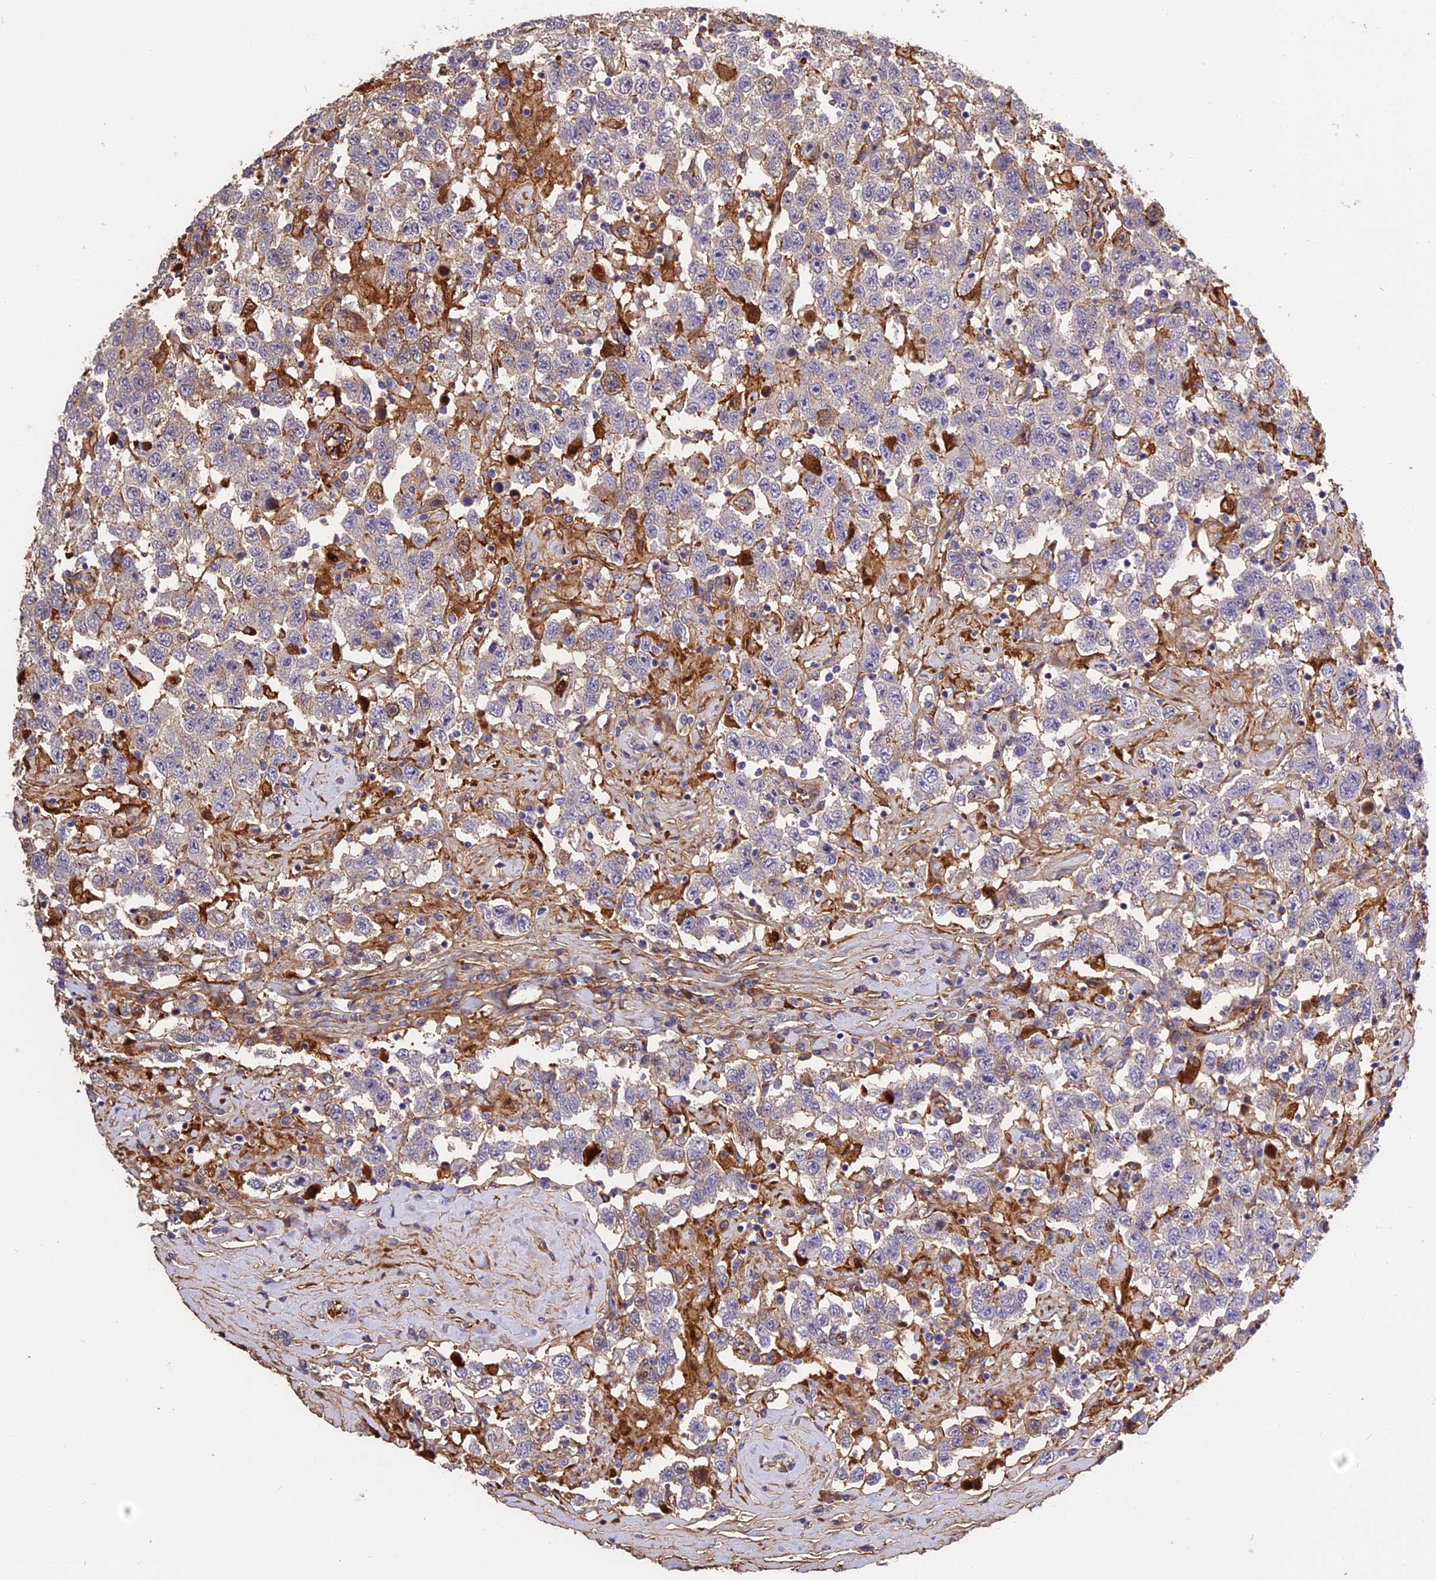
{"staining": {"intensity": "negative", "quantity": "none", "location": "none"}, "tissue": "testis cancer", "cell_type": "Tumor cells", "image_type": "cancer", "snomed": [{"axis": "morphology", "description": "Seminoma, NOS"}, {"axis": "topography", "description": "Testis"}], "caption": "IHC photomicrograph of testis cancer (seminoma) stained for a protein (brown), which exhibits no positivity in tumor cells.", "gene": "MFSD2A", "patient": {"sex": "male", "age": 41}}